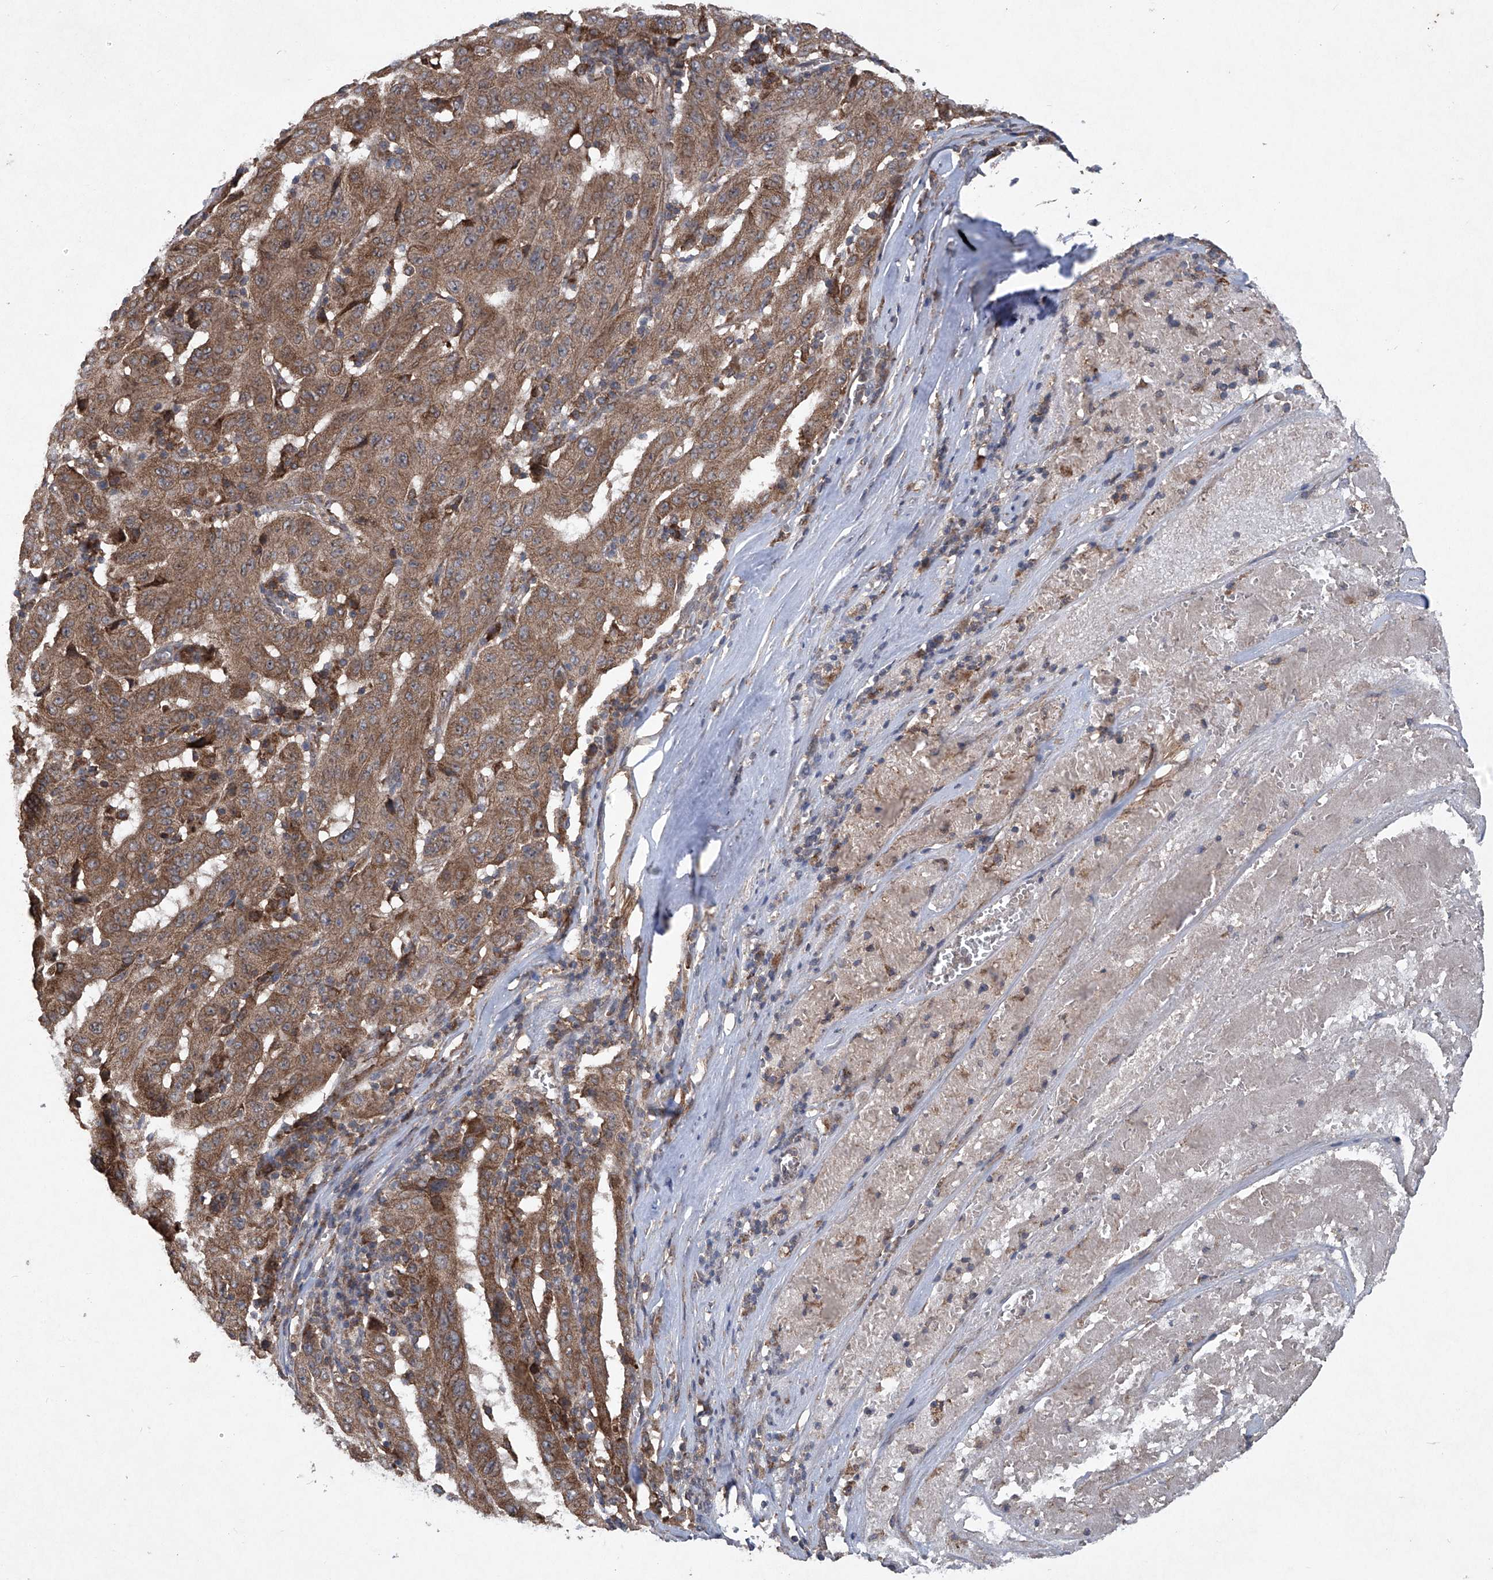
{"staining": {"intensity": "moderate", "quantity": ">75%", "location": "cytoplasmic/membranous"}, "tissue": "pancreatic cancer", "cell_type": "Tumor cells", "image_type": "cancer", "snomed": [{"axis": "morphology", "description": "Adenocarcinoma, NOS"}, {"axis": "topography", "description": "Pancreas"}], "caption": "A brown stain highlights moderate cytoplasmic/membranous expression of a protein in adenocarcinoma (pancreatic) tumor cells. Nuclei are stained in blue.", "gene": "SUMF2", "patient": {"sex": "male", "age": 63}}